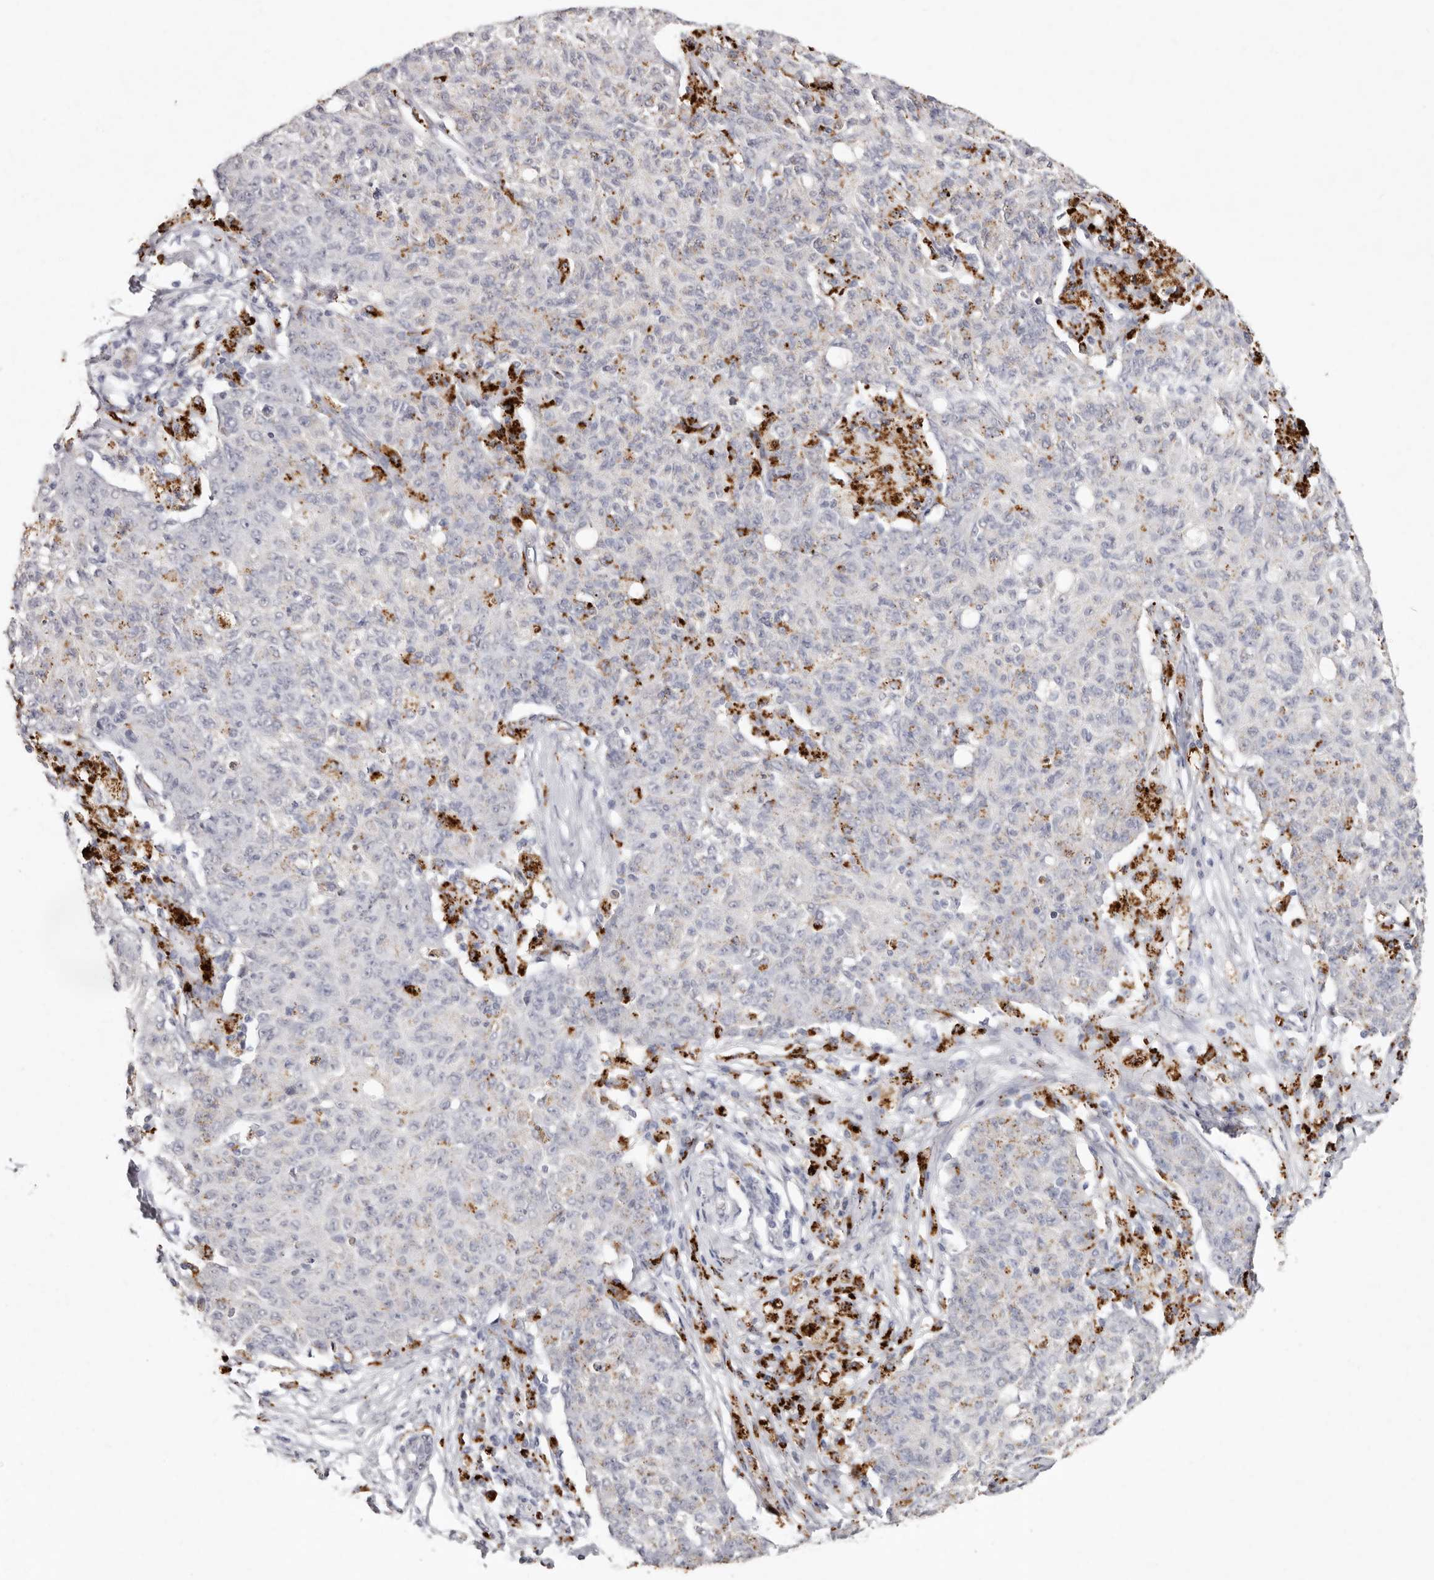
{"staining": {"intensity": "moderate", "quantity": "<25%", "location": "cytoplasmic/membranous"}, "tissue": "ovarian cancer", "cell_type": "Tumor cells", "image_type": "cancer", "snomed": [{"axis": "morphology", "description": "Carcinoma, endometroid"}, {"axis": "topography", "description": "Ovary"}], "caption": "Protein analysis of ovarian endometroid carcinoma tissue exhibits moderate cytoplasmic/membranous expression in approximately <25% of tumor cells.", "gene": "FAM185A", "patient": {"sex": "female", "age": 42}}